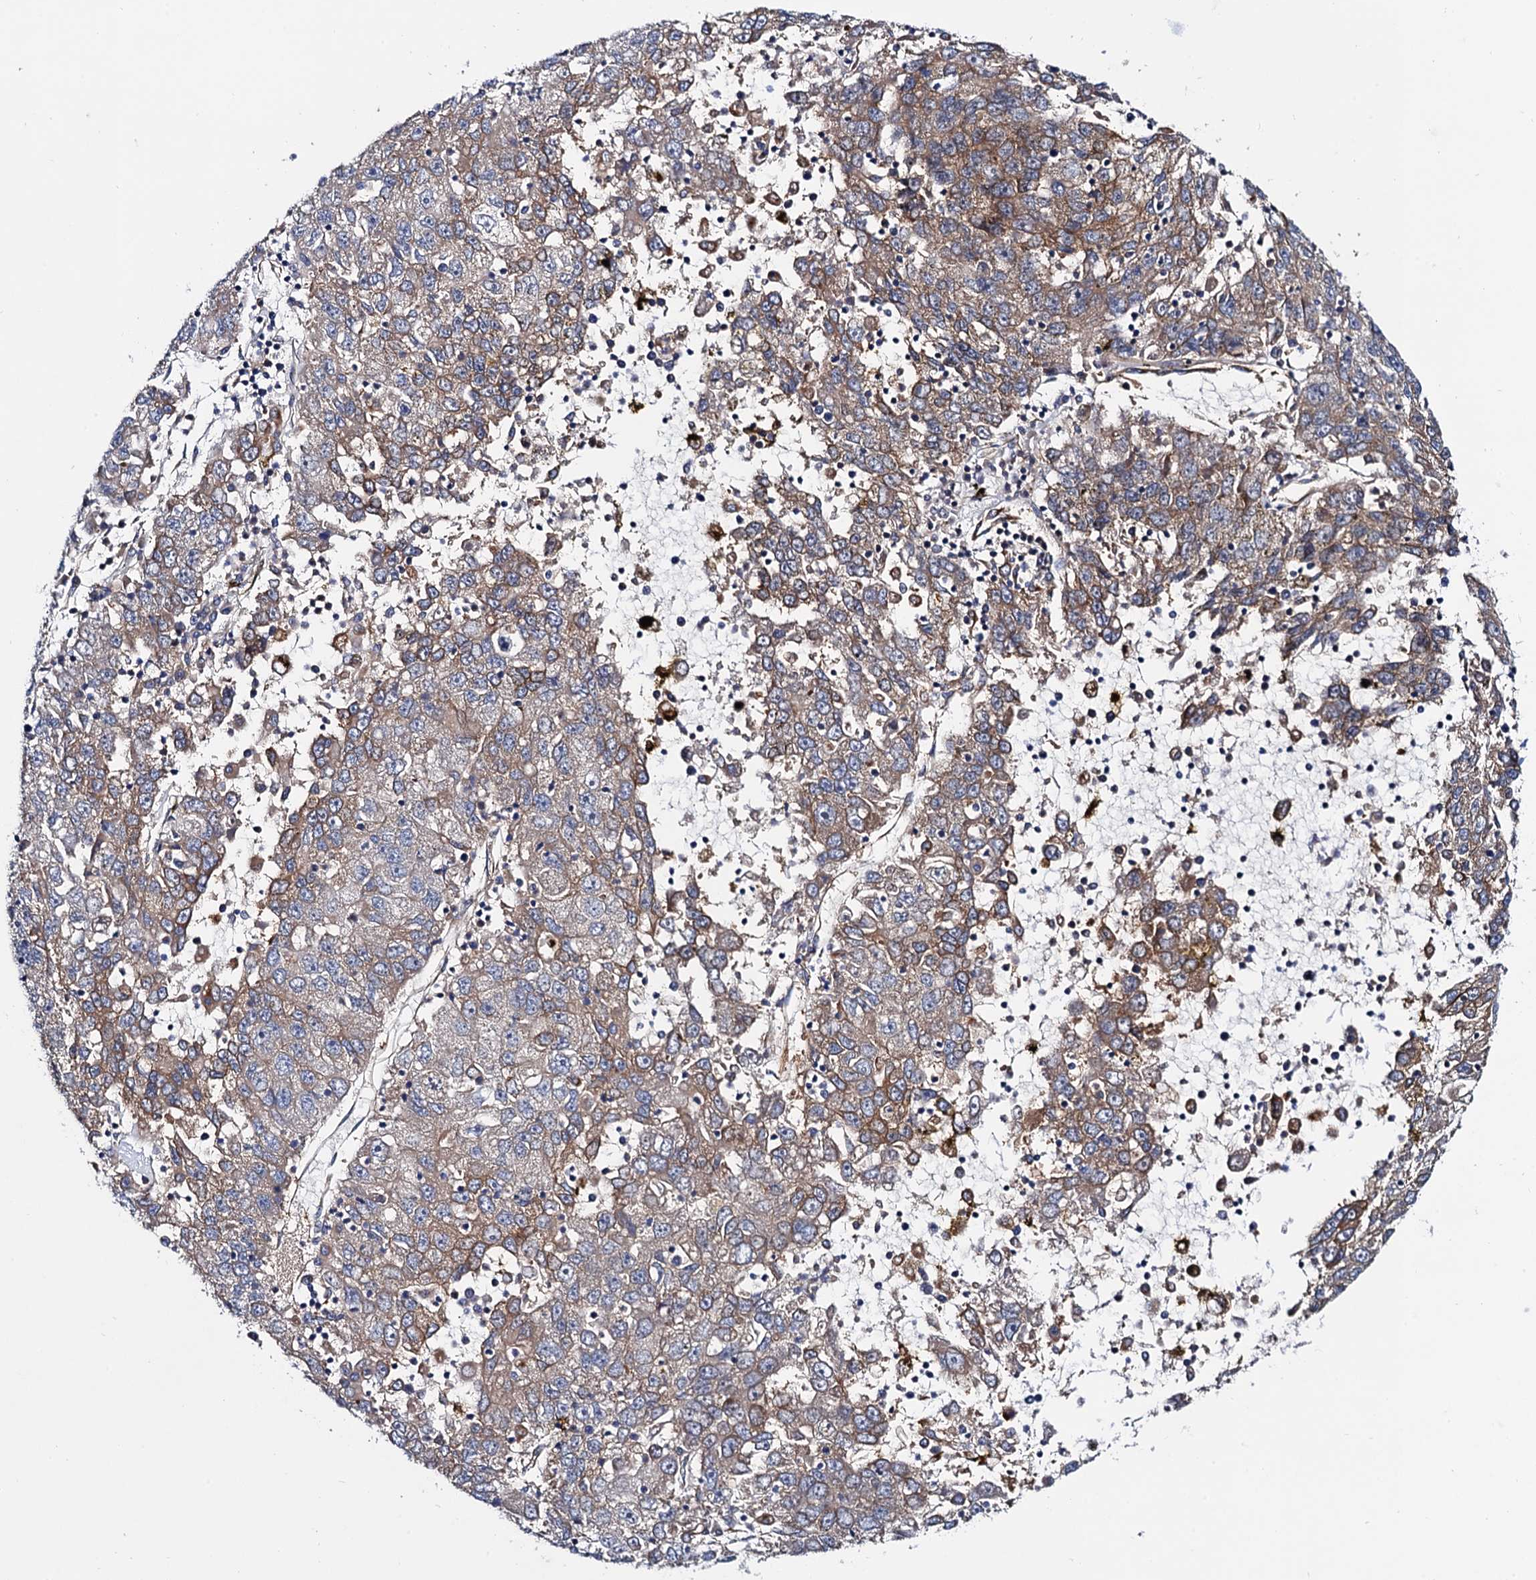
{"staining": {"intensity": "moderate", "quantity": "<25%", "location": "cytoplasmic/membranous"}, "tissue": "liver cancer", "cell_type": "Tumor cells", "image_type": "cancer", "snomed": [{"axis": "morphology", "description": "Carcinoma, Hepatocellular, NOS"}, {"axis": "topography", "description": "Liver"}], "caption": "The image demonstrates a brown stain indicating the presence of a protein in the cytoplasmic/membranous of tumor cells in liver cancer (hepatocellular carcinoma). The staining is performed using DAB brown chromogen to label protein expression. The nuclei are counter-stained blue using hematoxylin.", "gene": "MRPL48", "patient": {"sex": "male", "age": 49}}